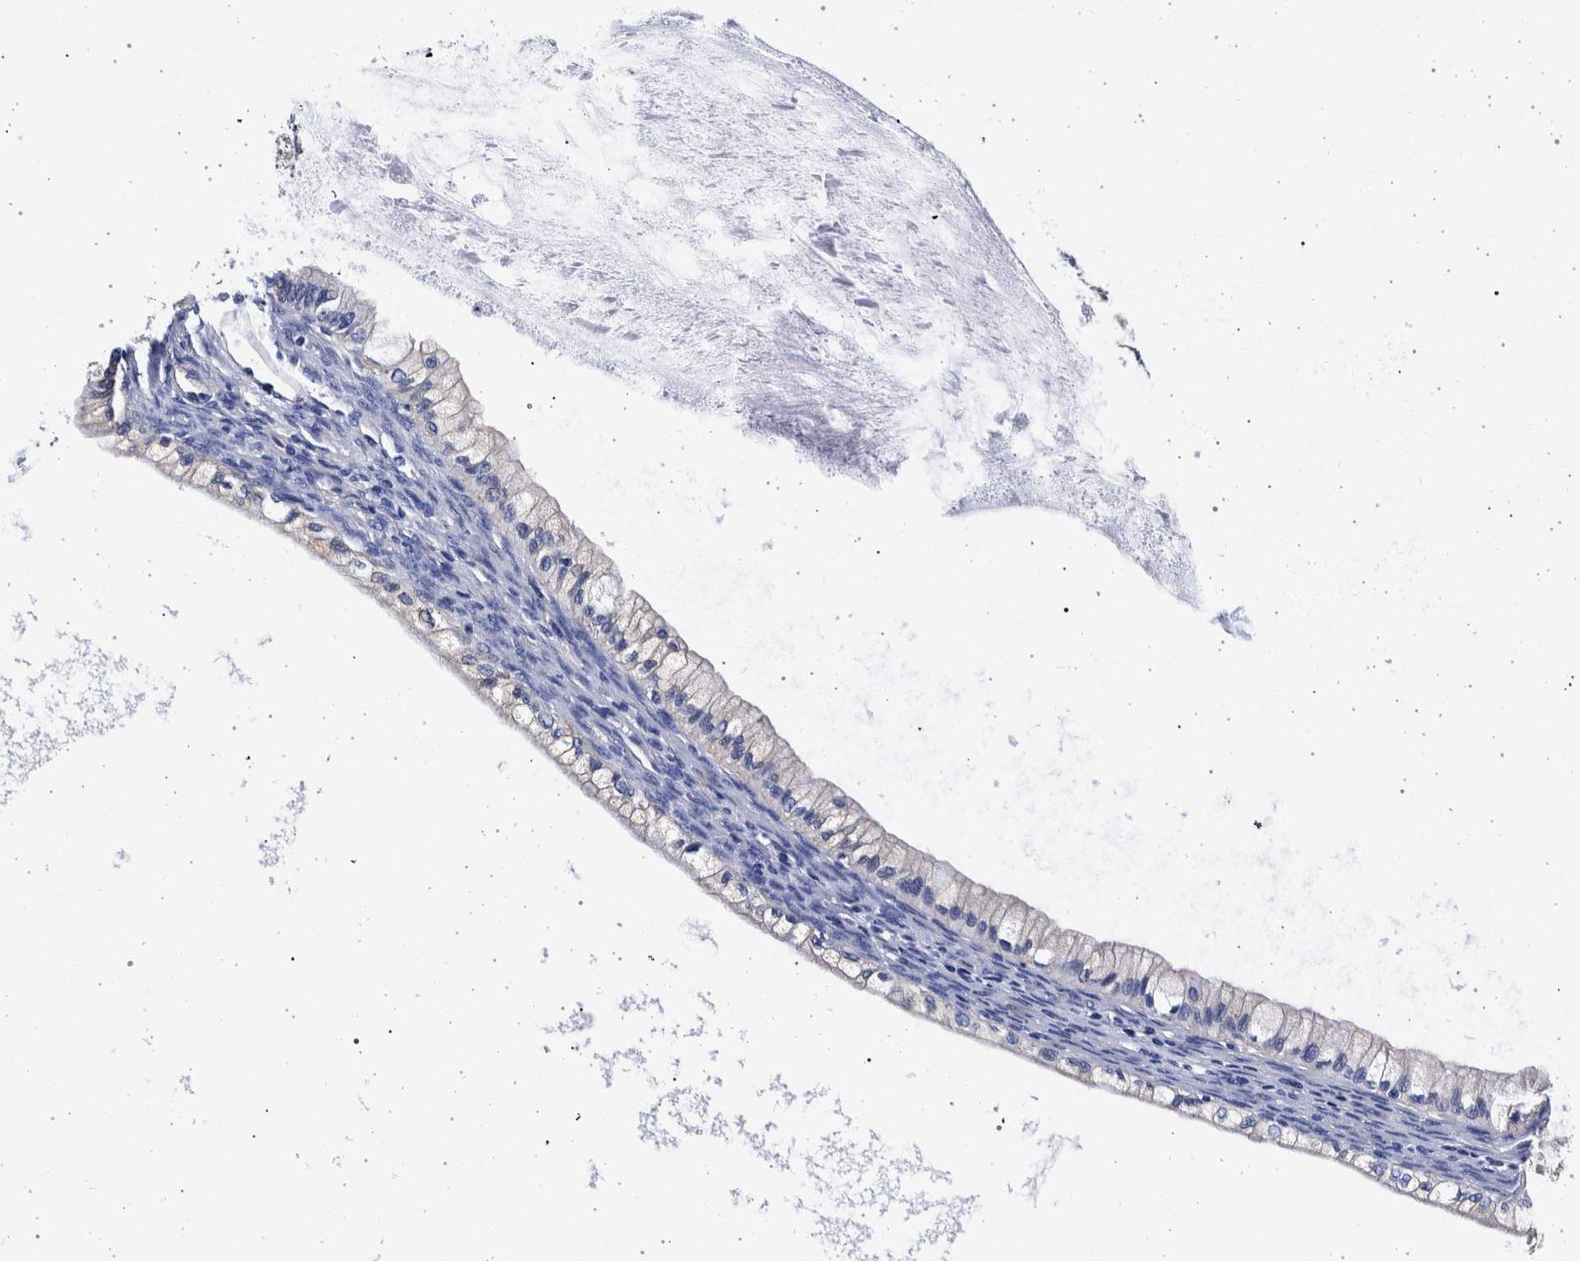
{"staining": {"intensity": "negative", "quantity": "none", "location": "none"}, "tissue": "ovarian cancer", "cell_type": "Tumor cells", "image_type": "cancer", "snomed": [{"axis": "morphology", "description": "Cystadenocarcinoma, mucinous, NOS"}, {"axis": "topography", "description": "Ovary"}], "caption": "IHC of ovarian mucinous cystadenocarcinoma exhibits no positivity in tumor cells.", "gene": "NIBAN2", "patient": {"sex": "female", "age": 57}}